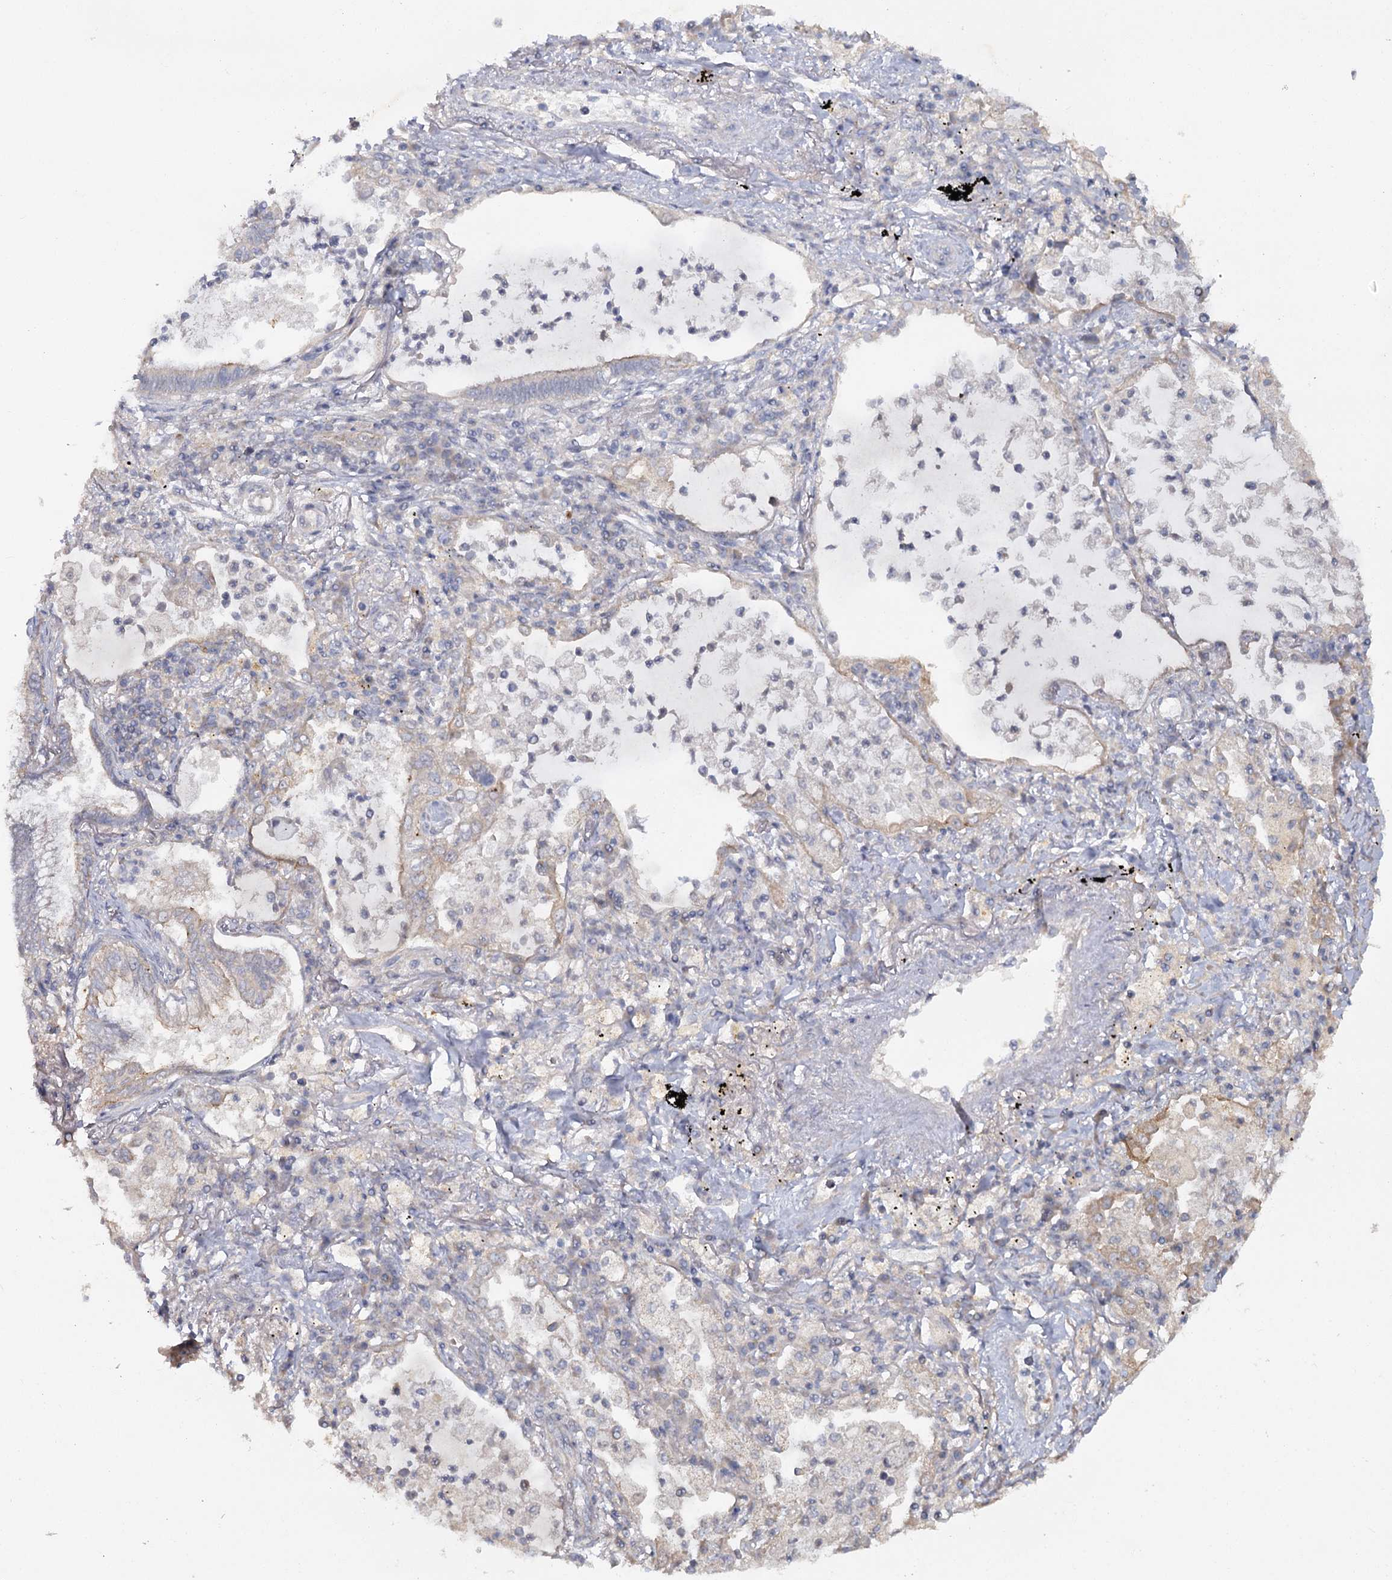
{"staining": {"intensity": "negative", "quantity": "none", "location": "none"}, "tissue": "lung cancer", "cell_type": "Tumor cells", "image_type": "cancer", "snomed": [{"axis": "morphology", "description": "Adenocarcinoma, NOS"}, {"axis": "topography", "description": "Lung"}], "caption": "This is a image of immunohistochemistry staining of adenocarcinoma (lung), which shows no expression in tumor cells. Nuclei are stained in blue.", "gene": "ANGPTL5", "patient": {"sex": "female", "age": 70}}